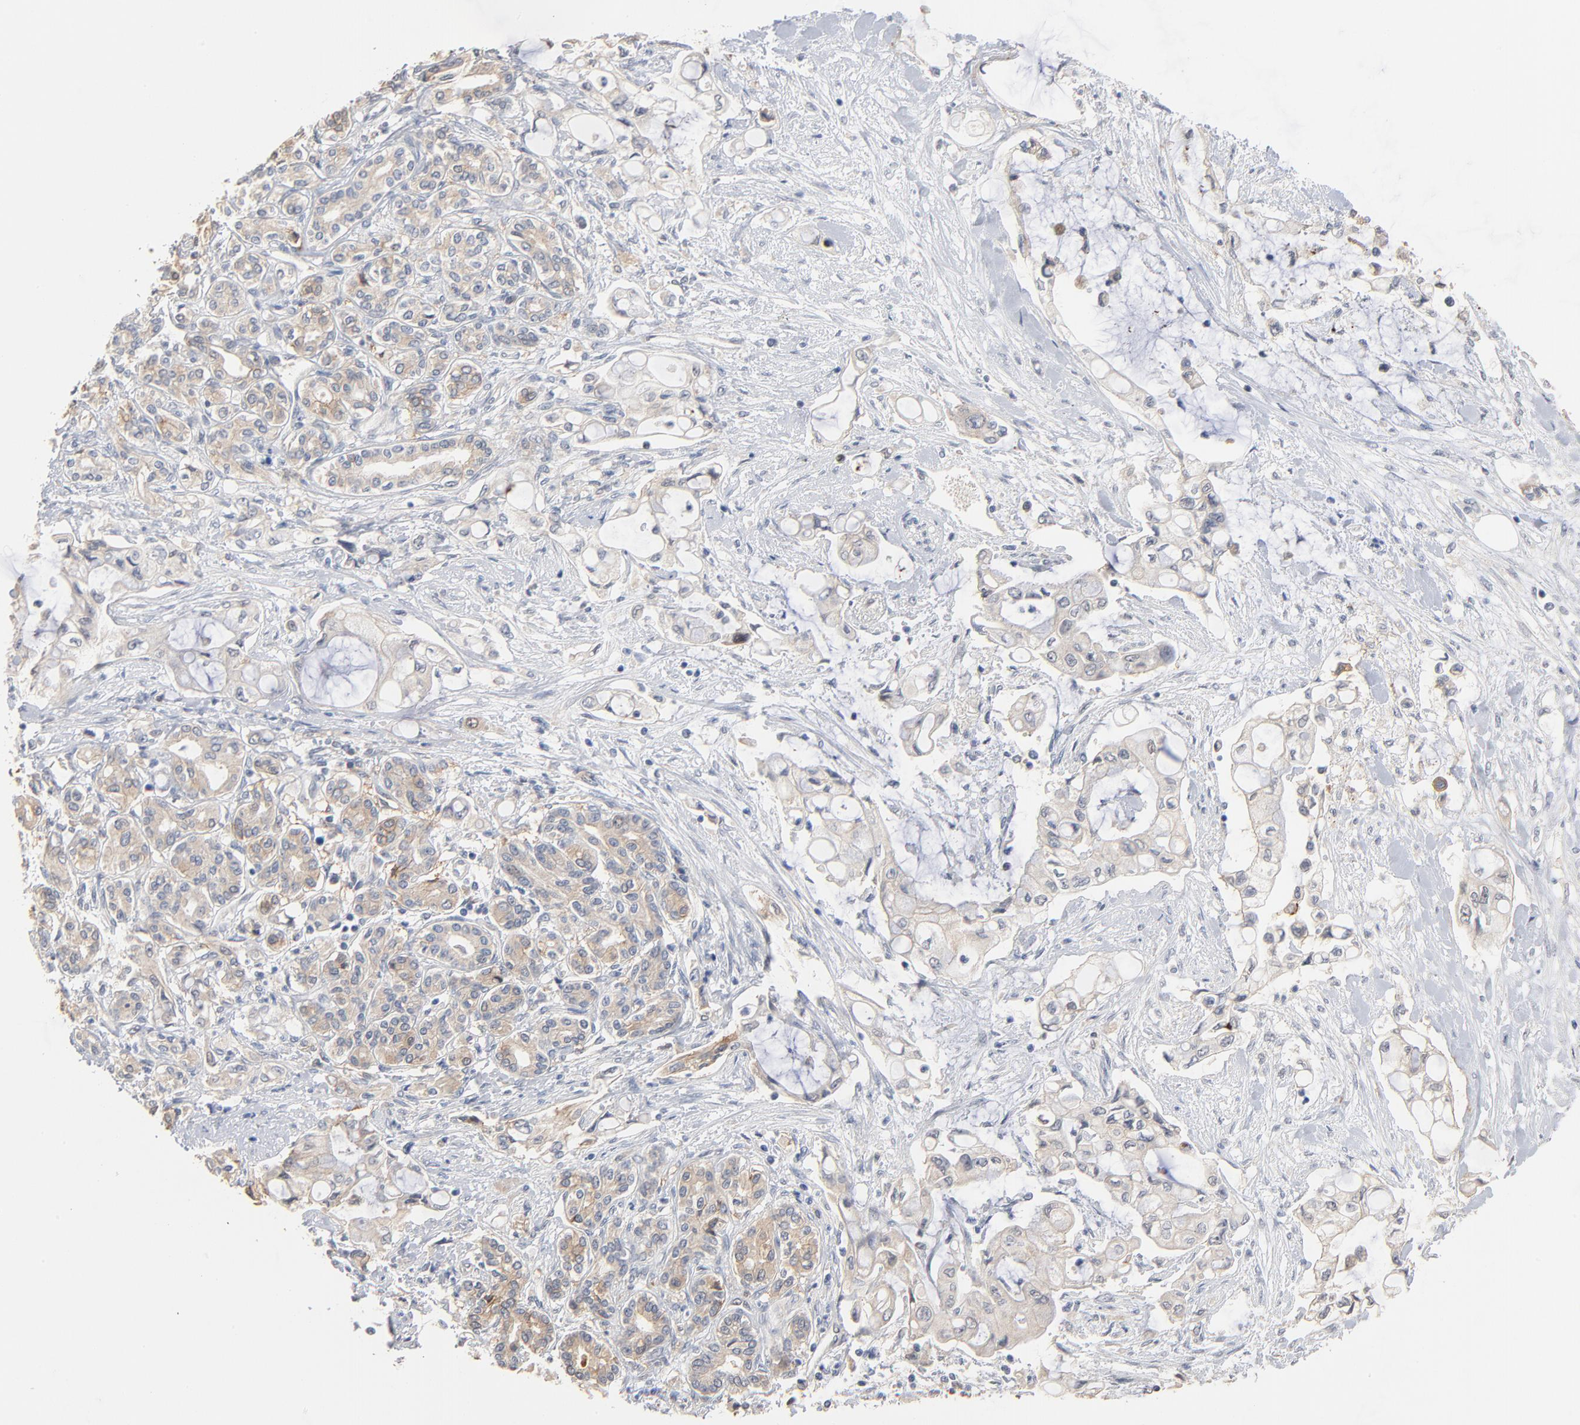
{"staining": {"intensity": "weak", "quantity": "<25%", "location": "cytoplasmic/membranous"}, "tissue": "pancreatic cancer", "cell_type": "Tumor cells", "image_type": "cancer", "snomed": [{"axis": "morphology", "description": "Adenocarcinoma, NOS"}, {"axis": "topography", "description": "Pancreas"}], "caption": "Pancreatic cancer was stained to show a protein in brown. There is no significant expression in tumor cells.", "gene": "EPCAM", "patient": {"sex": "female", "age": 70}}